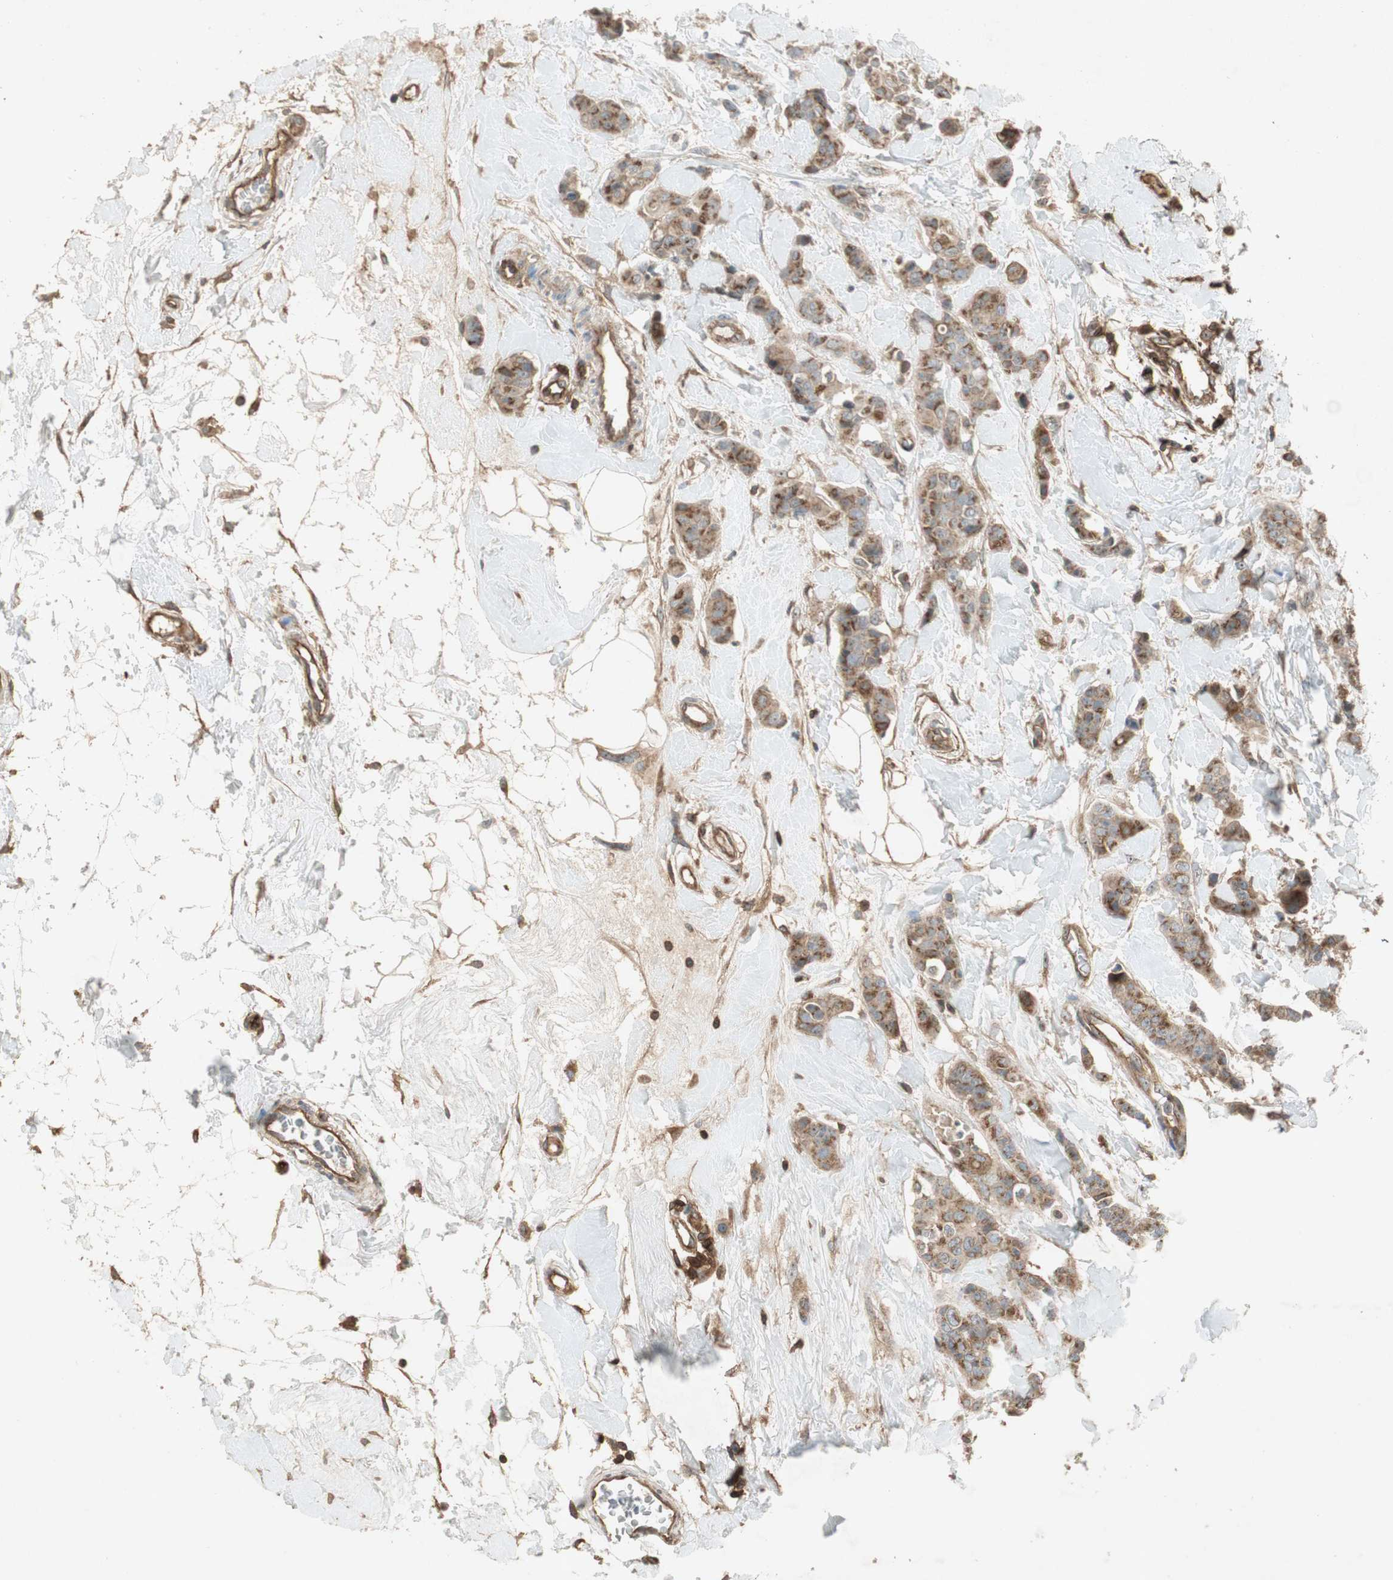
{"staining": {"intensity": "moderate", "quantity": ">75%", "location": "cytoplasmic/membranous"}, "tissue": "breast cancer", "cell_type": "Tumor cells", "image_type": "cancer", "snomed": [{"axis": "morphology", "description": "Normal tissue, NOS"}, {"axis": "morphology", "description": "Duct carcinoma"}, {"axis": "topography", "description": "Breast"}], "caption": "Breast cancer (intraductal carcinoma) stained with DAB (3,3'-diaminobenzidine) immunohistochemistry (IHC) exhibits medium levels of moderate cytoplasmic/membranous staining in approximately >75% of tumor cells.", "gene": "BTN3A3", "patient": {"sex": "female", "age": 40}}